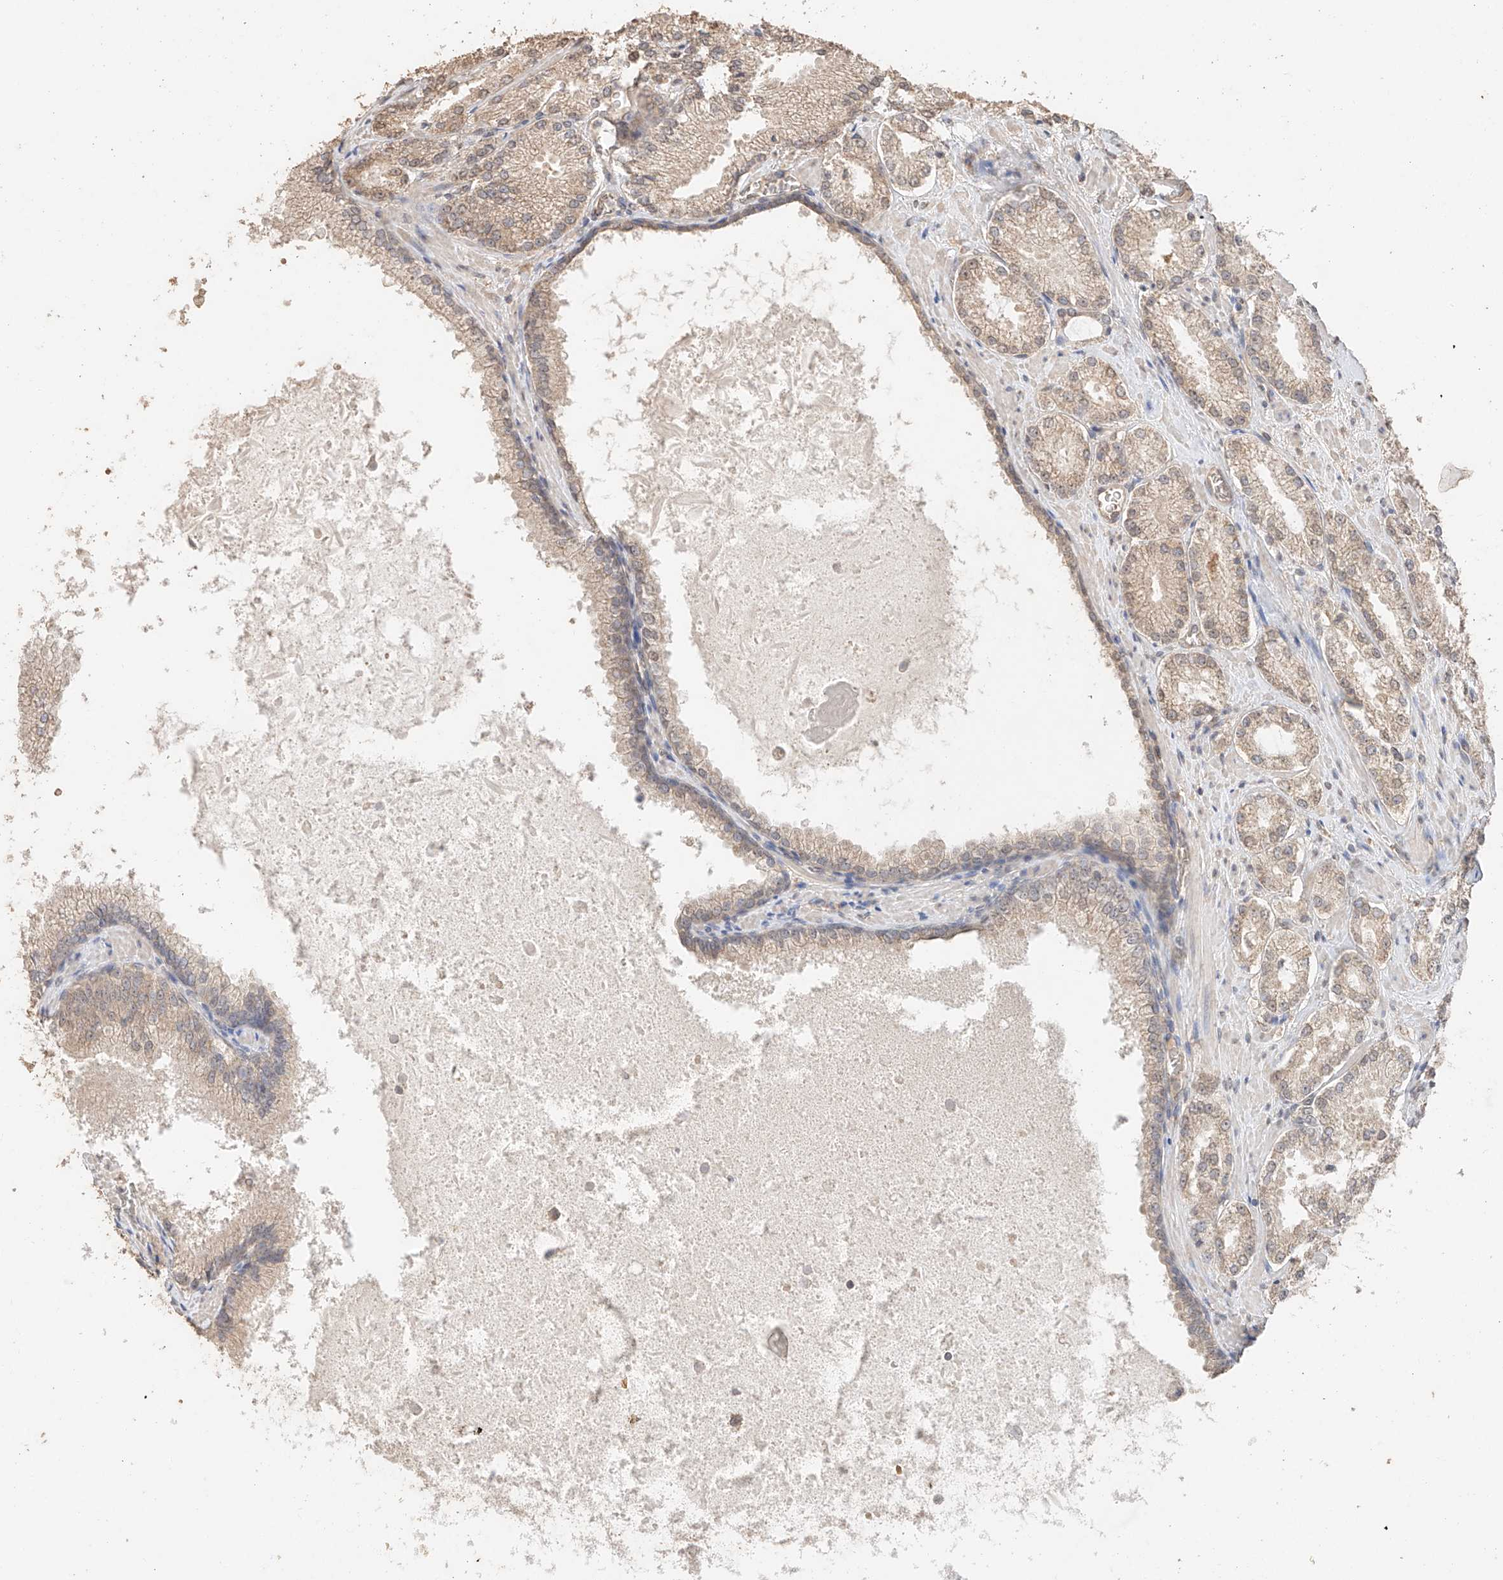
{"staining": {"intensity": "weak", "quantity": "25%-75%", "location": "cytoplasmic/membranous,nuclear"}, "tissue": "prostate cancer", "cell_type": "Tumor cells", "image_type": "cancer", "snomed": [{"axis": "morphology", "description": "Adenocarcinoma, High grade"}, {"axis": "topography", "description": "Prostate"}], "caption": "IHC (DAB) staining of human high-grade adenocarcinoma (prostate) demonstrates weak cytoplasmic/membranous and nuclear protein staining in approximately 25%-75% of tumor cells. Using DAB (brown) and hematoxylin (blue) stains, captured at high magnification using brightfield microscopy.", "gene": "IL22RA2", "patient": {"sex": "male", "age": 73}}